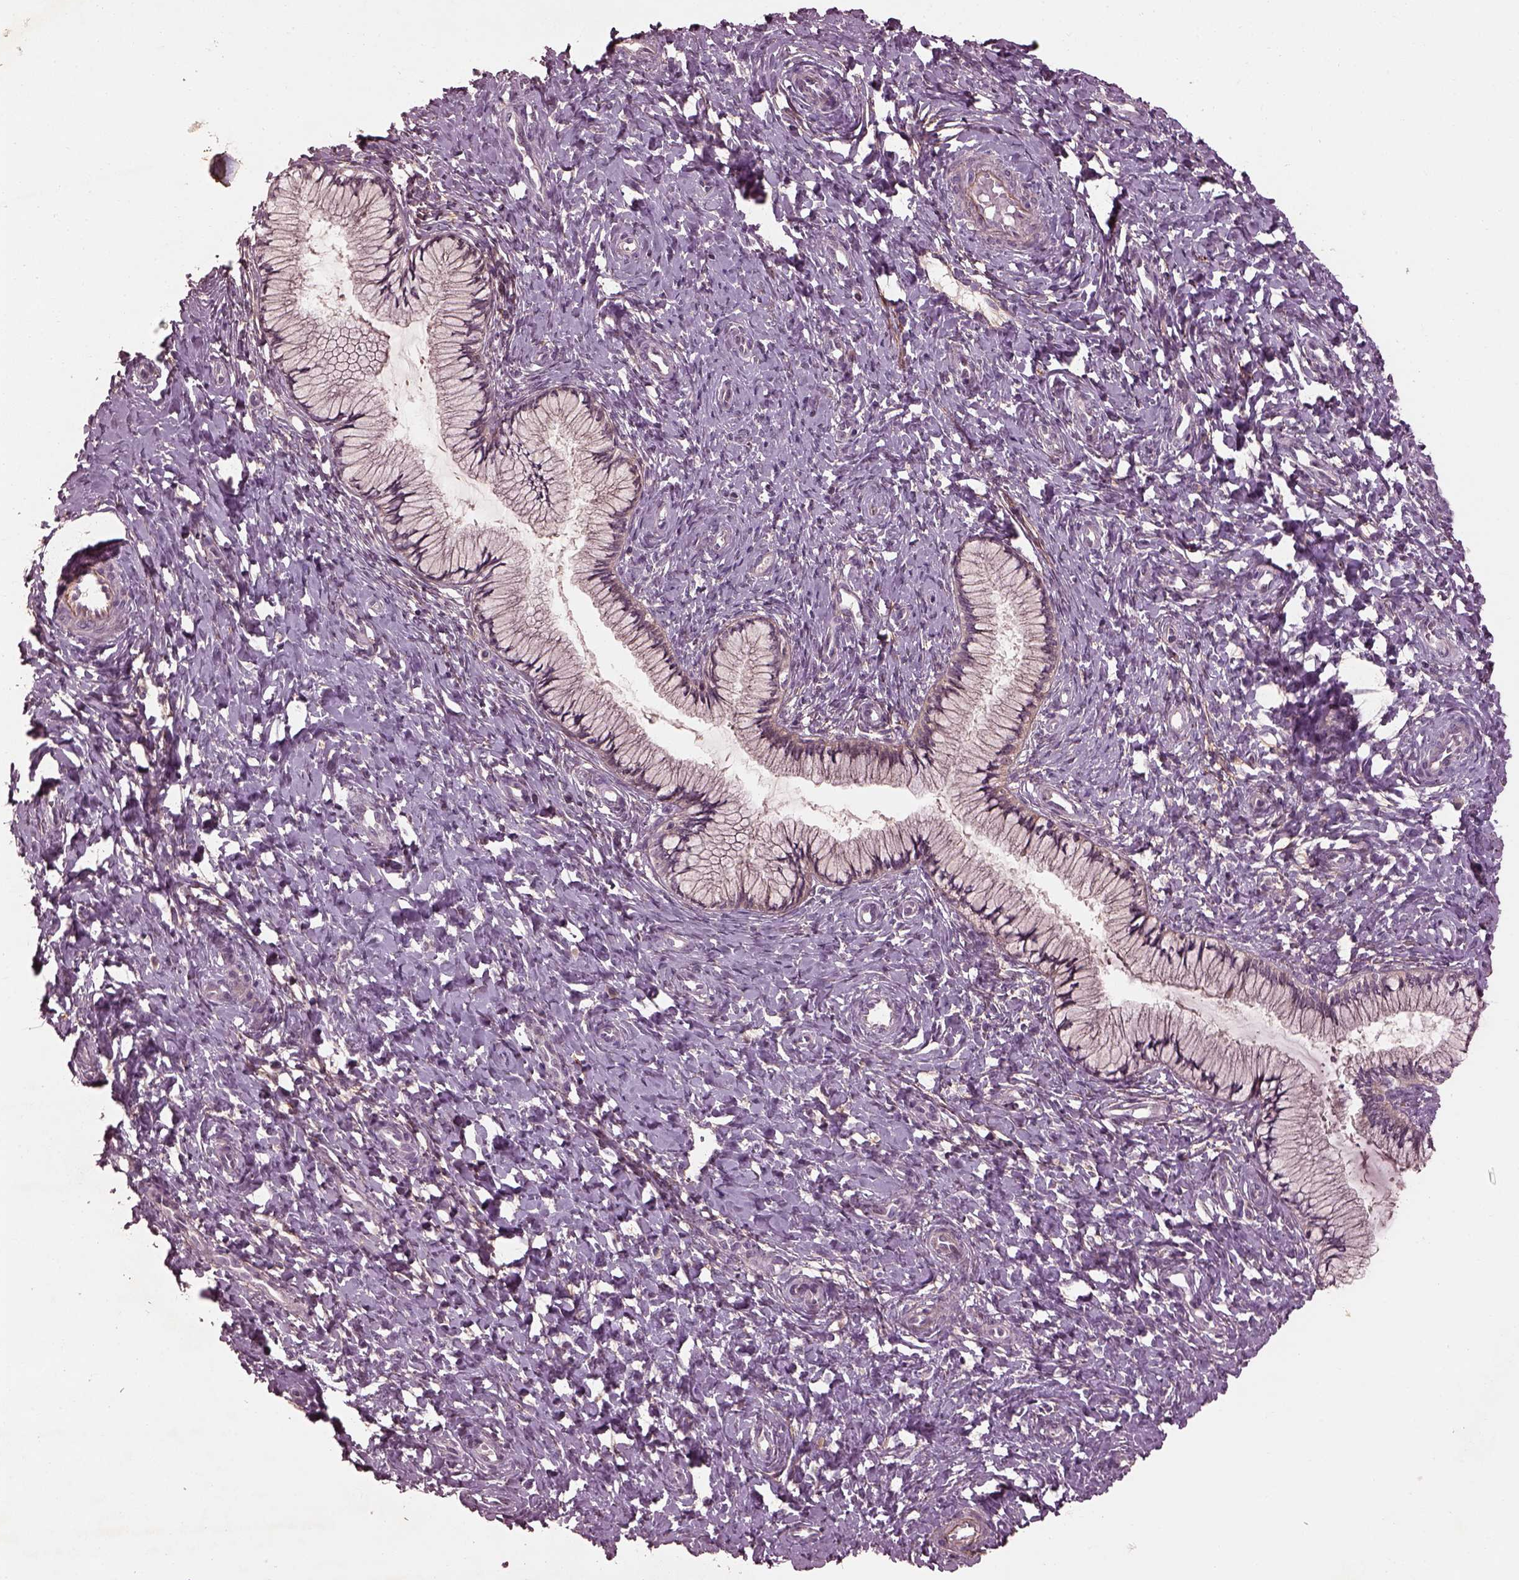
{"staining": {"intensity": "negative", "quantity": "none", "location": "none"}, "tissue": "cervix", "cell_type": "Glandular cells", "image_type": "normal", "snomed": [{"axis": "morphology", "description": "Normal tissue, NOS"}, {"axis": "topography", "description": "Cervix"}], "caption": "DAB immunohistochemical staining of normal cervix demonstrates no significant positivity in glandular cells.", "gene": "EFEMP1", "patient": {"sex": "female", "age": 37}}